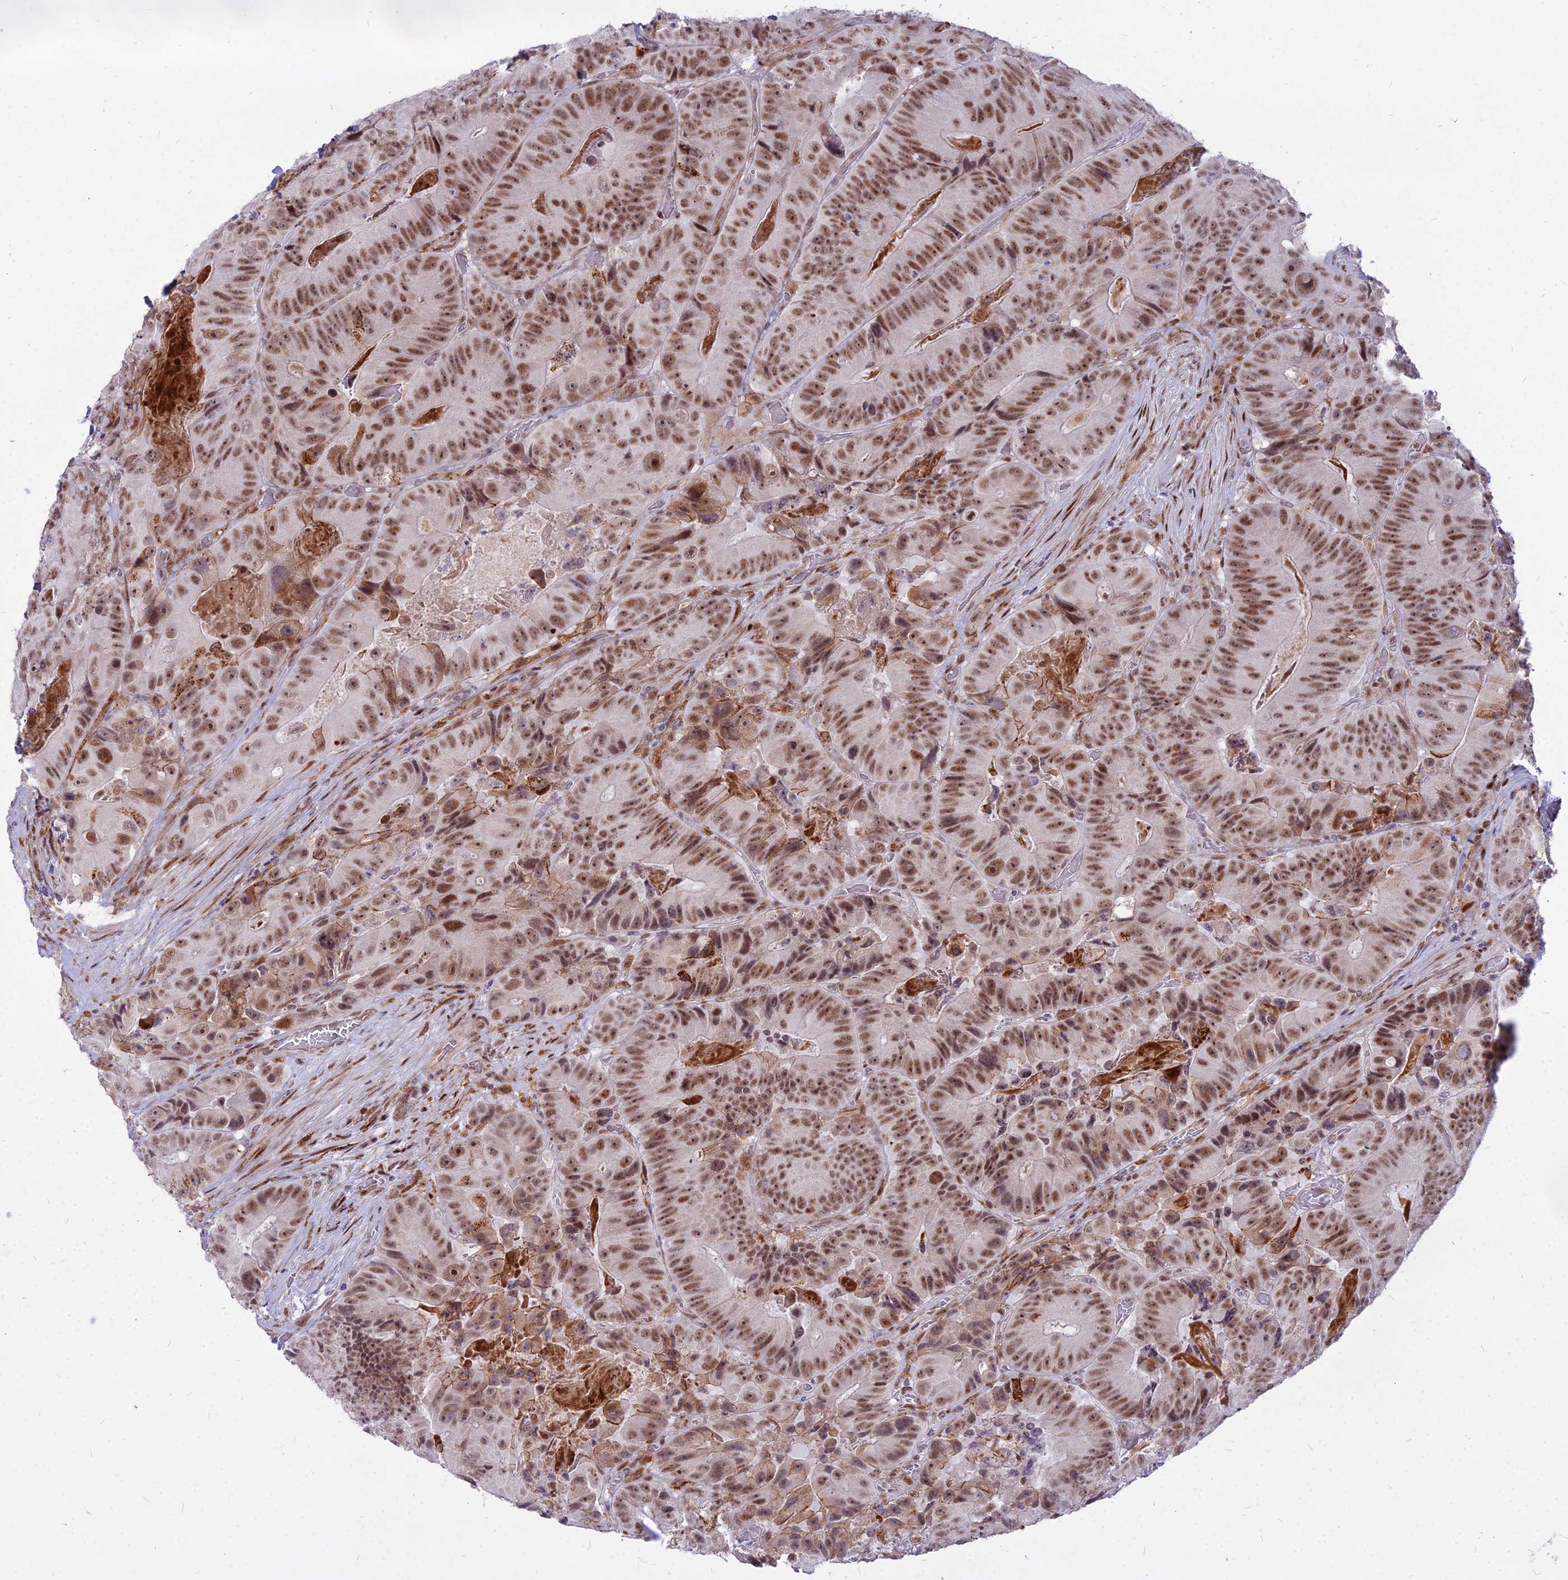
{"staining": {"intensity": "moderate", "quantity": ">75%", "location": "nuclear"}, "tissue": "colorectal cancer", "cell_type": "Tumor cells", "image_type": "cancer", "snomed": [{"axis": "morphology", "description": "Adenocarcinoma, NOS"}, {"axis": "topography", "description": "Colon"}], "caption": "The micrograph demonstrates staining of colorectal cancer, revealing moderate nuclear protein staining (brown color) within tumor cells.", "gene": "ALG10", "patient": {"sex": "female", "age": 86}}